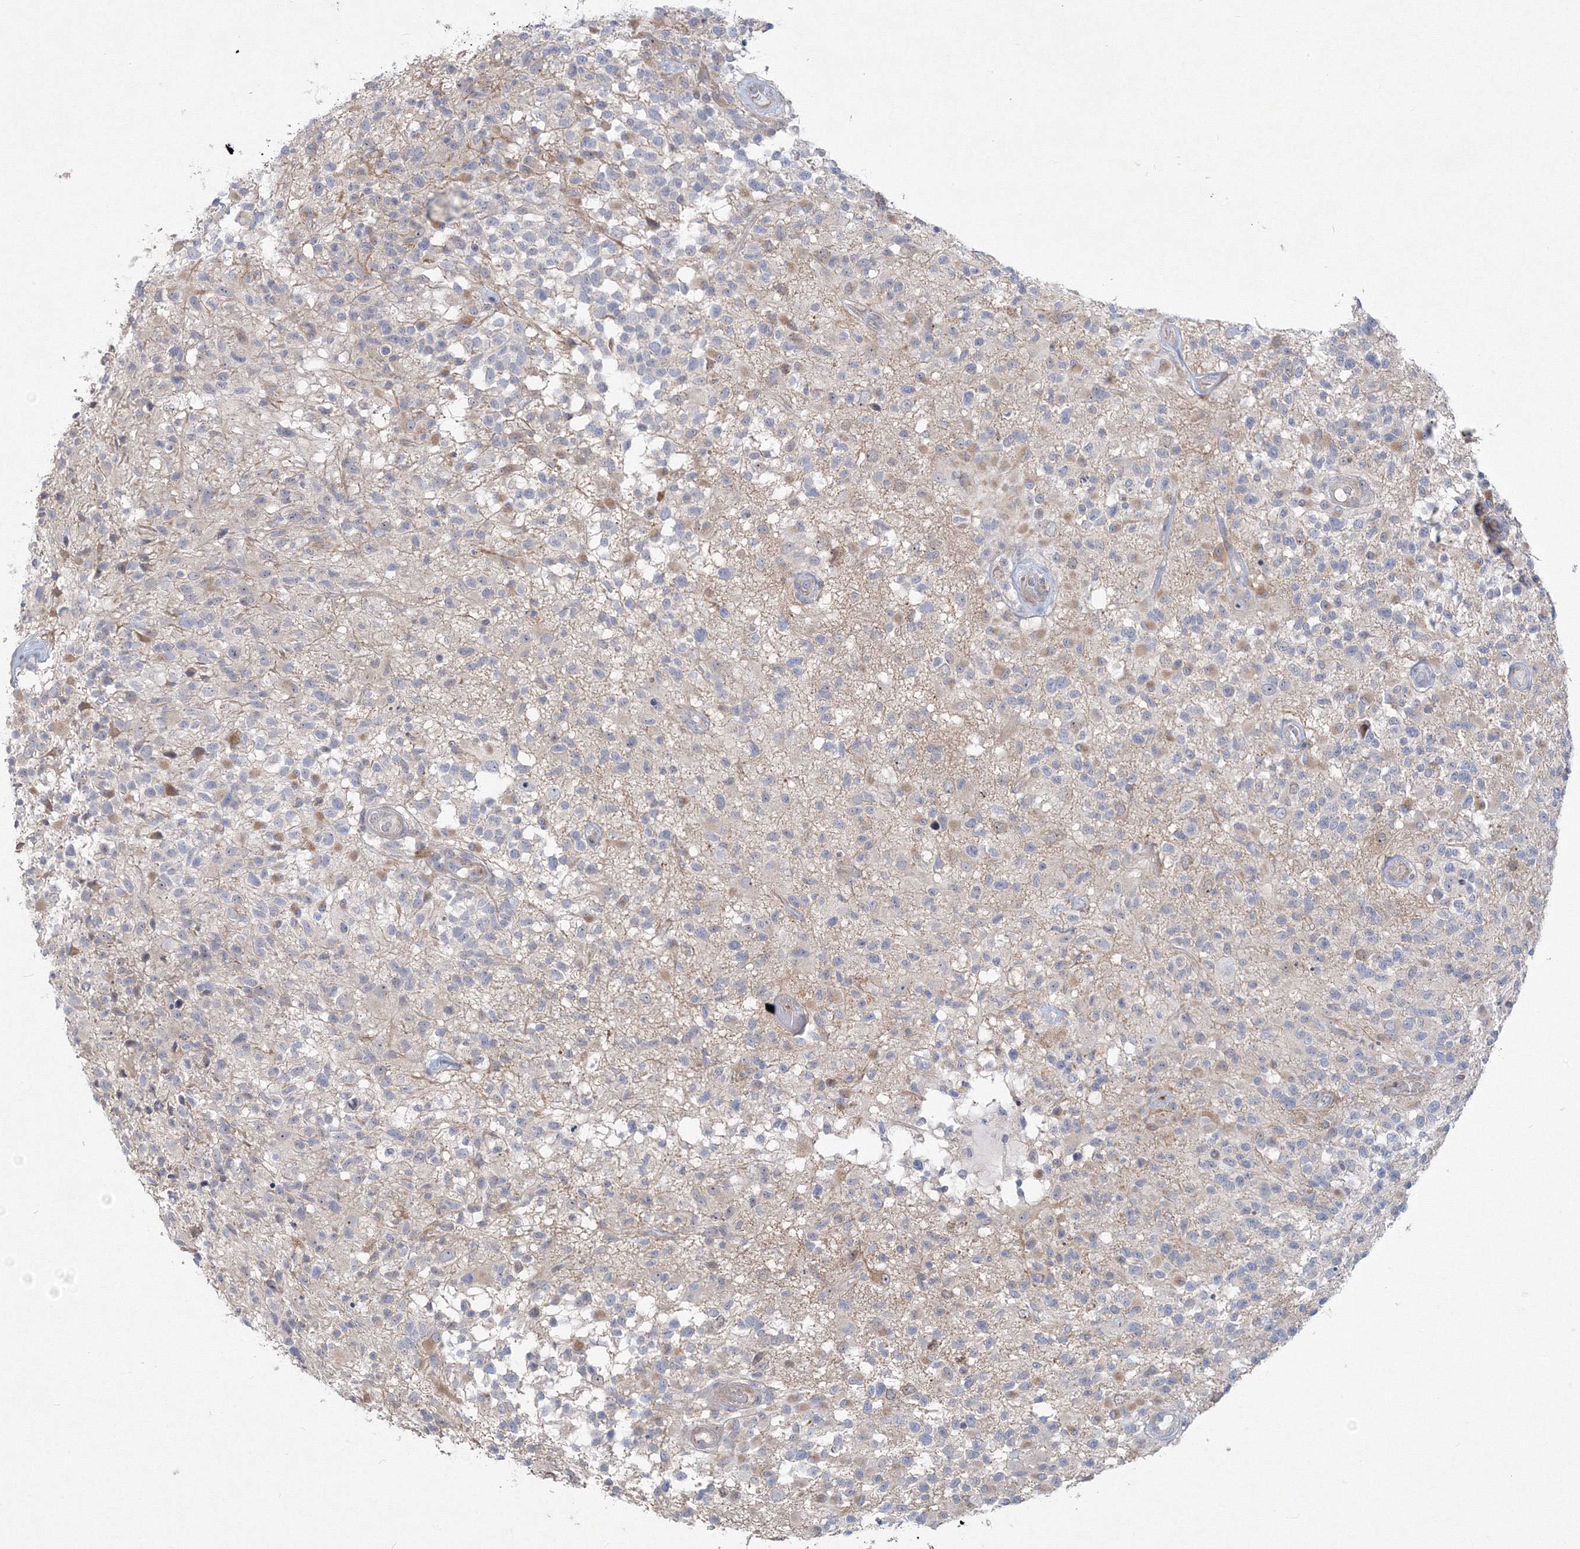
{"staining": {"intensity": "weak", "quantity": "<25%", "location": "cytoplasmic/membranous"}, "tissue": "glioma", "cell_type": "Tumor cells", "image_type": "cancer", "snomed": [{"axis": "morphology", "description": "Glioma, malignant, High grade"}, {"axis": "morphology", "description": "Glioblastoma, NOS"}, {"axis": "topography", "description": "Brain"}], "caption": "Glioma stained for a protein using immunohistochemistry shows no positivity tumor cells.", "gene": "WDR49", "patient": {"sex": "male", "age": 60}}